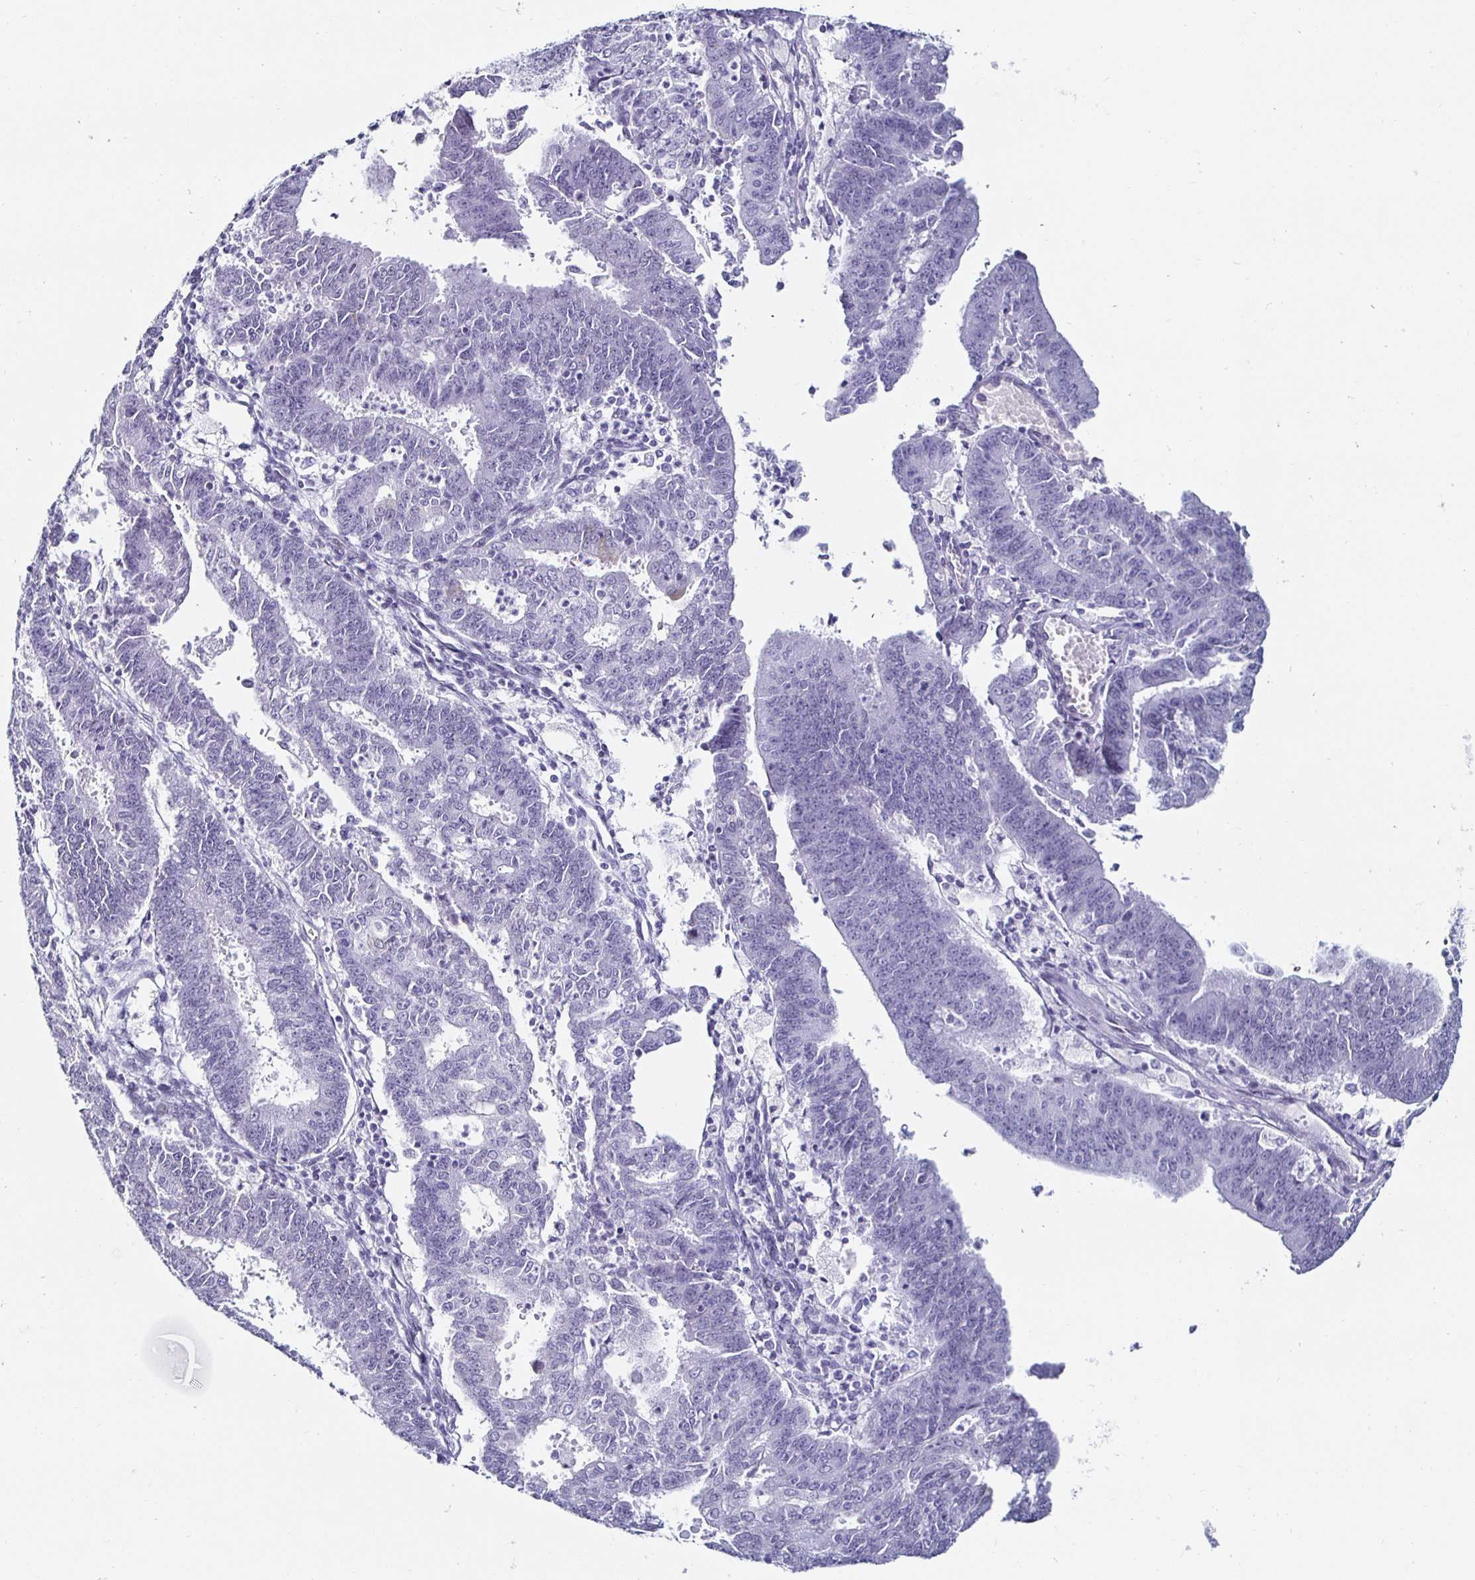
{"staining": {"intensity": "negative", "quantity": "none", "location": "none"}, "tissue": "endometrial cancer", "cell_type": "Tumor cells", "image_type": "cancer", "snomed": [{"axis": "morphology", "description": "Adenocarcinoma, NOS"}, {"axis": "topography", "description": "Endometrium"}], "caption": "Endometrial adenocarcinoma was stained to show a protein in brown. There is no significant expression in tumor cells. The staining was performed using DAB (3,3'-diaminobenzidine) to visualize the protein expression in brown, while the nuclei were stained in blue with hematoxylin (Magnification: 20x).", "gene": "KRT4", "patient": {"sex": "female", "age": 73}}